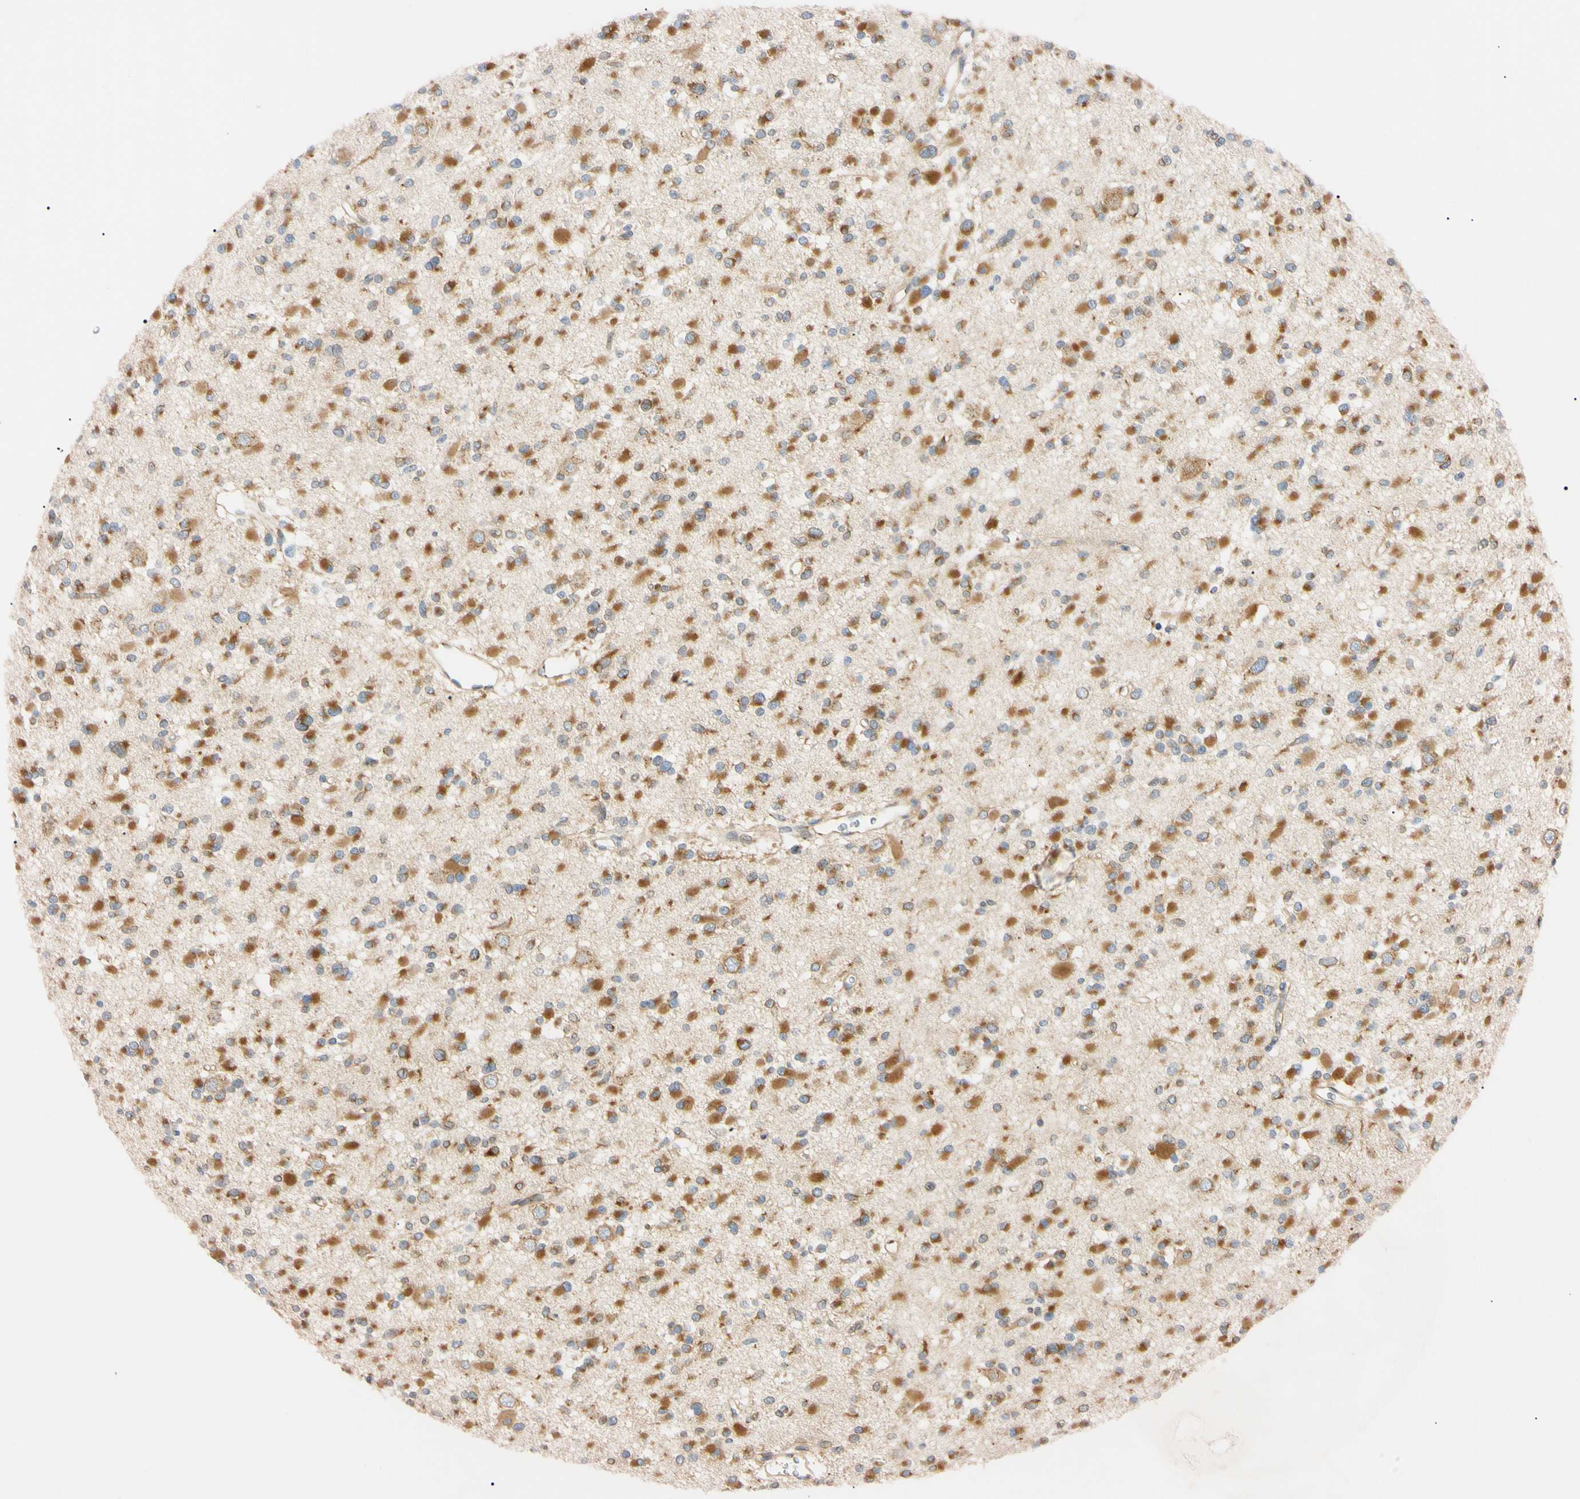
{"staining": {"intensity": "moderate", "quantity": ">75%", "location": "cytoplasmic/membranous"}, "tissue": "glioma", "cell_type": "Tumor cells", "image_type": "cancer", "snomed": [{"axis": "morphology", "description": "Glioma, malignant, Low grade"}, {"axis": "topography", "description": "Brain"}], "caption": "Human malignant low-grade glioma stained with a brown dye shows moderate cytoplasmic/membranous positive positivity in approximately >75% of tumor cells.", "gene": "IER3IP1", "patient": {"sex": "female", "age": 22}}